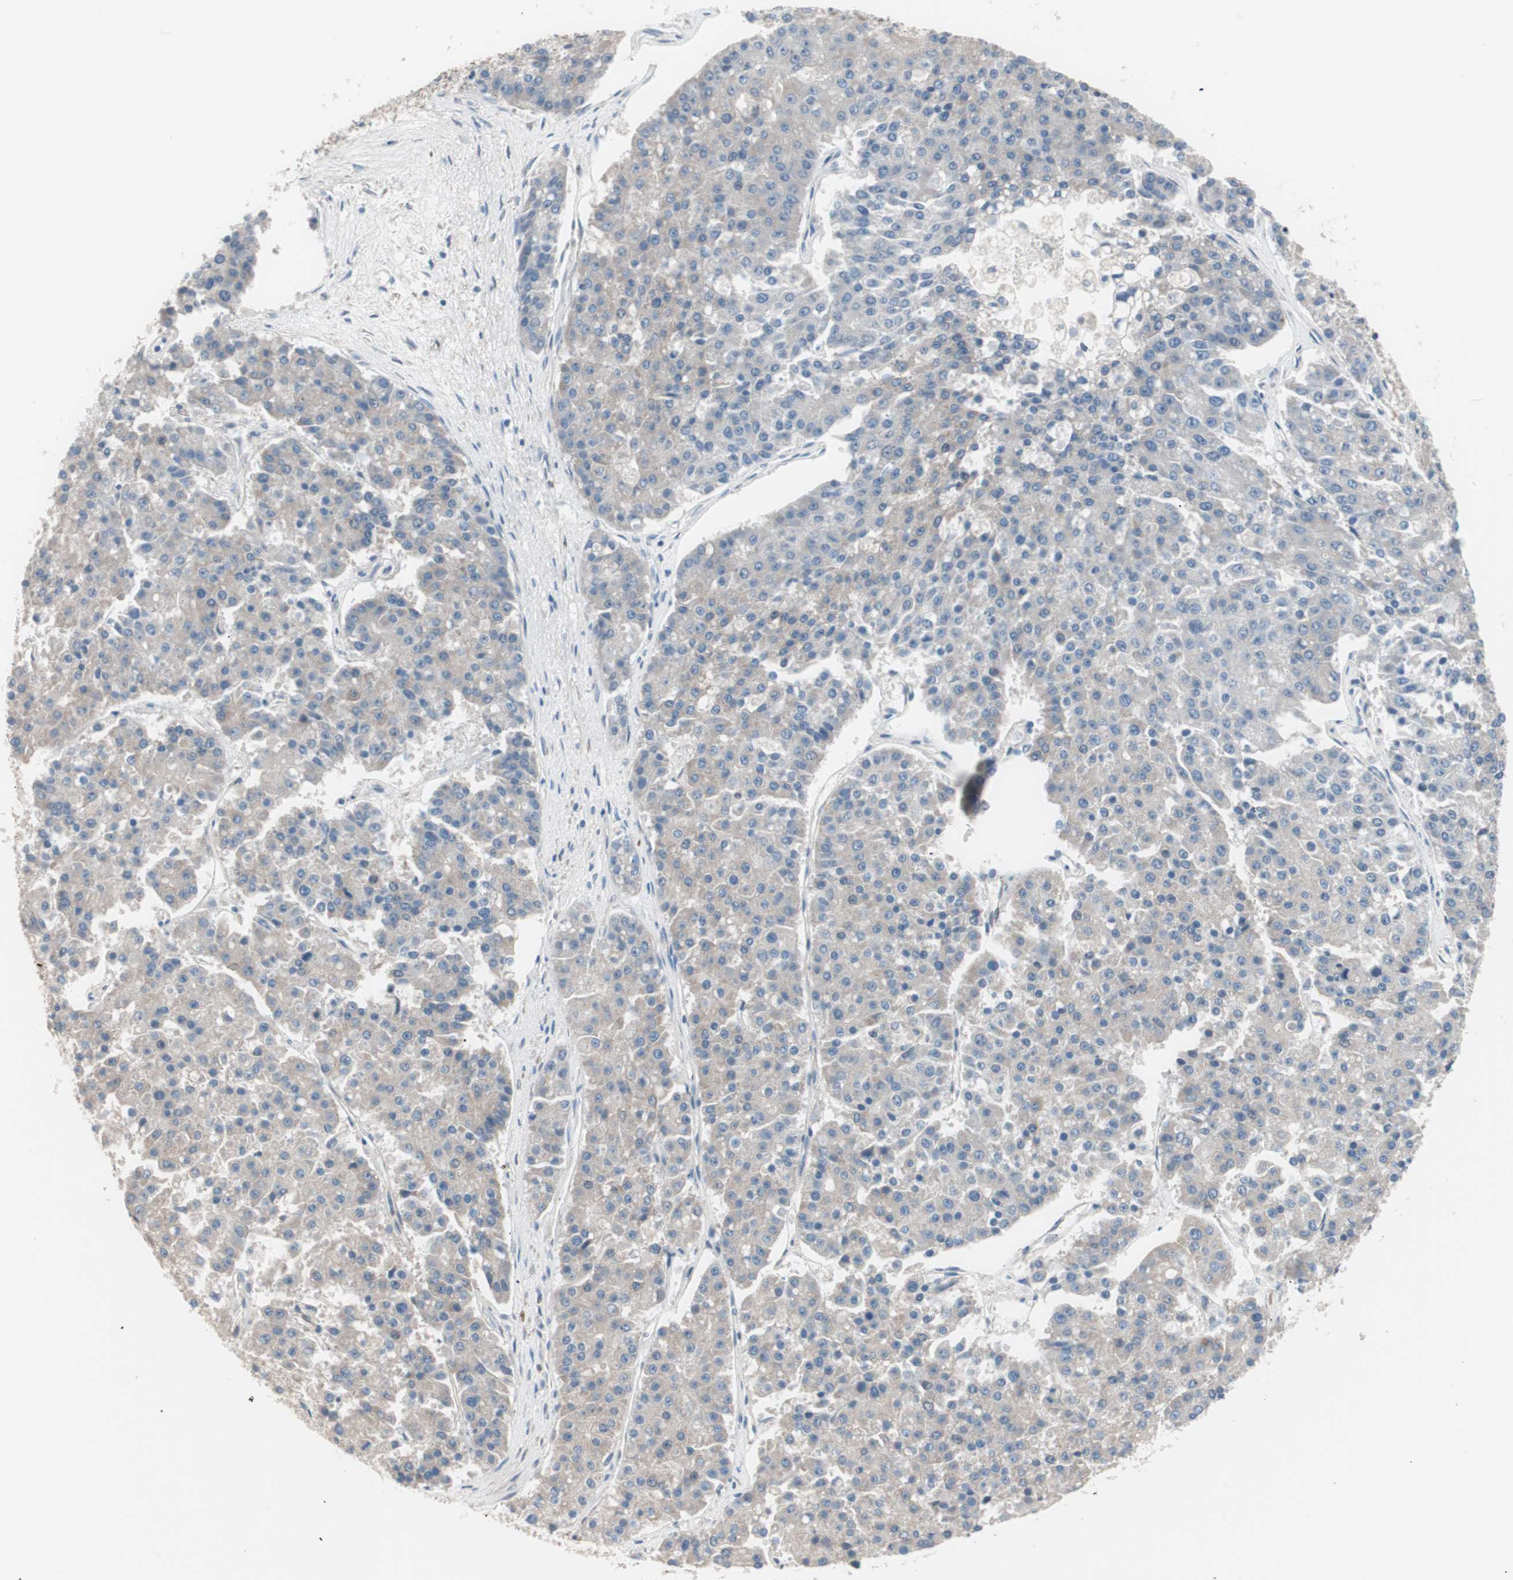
{"staining": {"intensity": "negative", "quantity": "none", "location": "none"}, "tissue": "pancreatic cancer", "cell_type": "Tumor cells", "image_type": "cancer", "snomed": [{"axis": "morphology", "description": "Adenocarcinoma, NOS"}, {"axis": "topography", "description": "Pancreas"}], "caption": "The histopathology image shows no significant positivity in tumor cells of pancreatic cancer (adenocarcinoma).", "gene": "SMG1", "patient": {"sex": "male", "age": 50}}